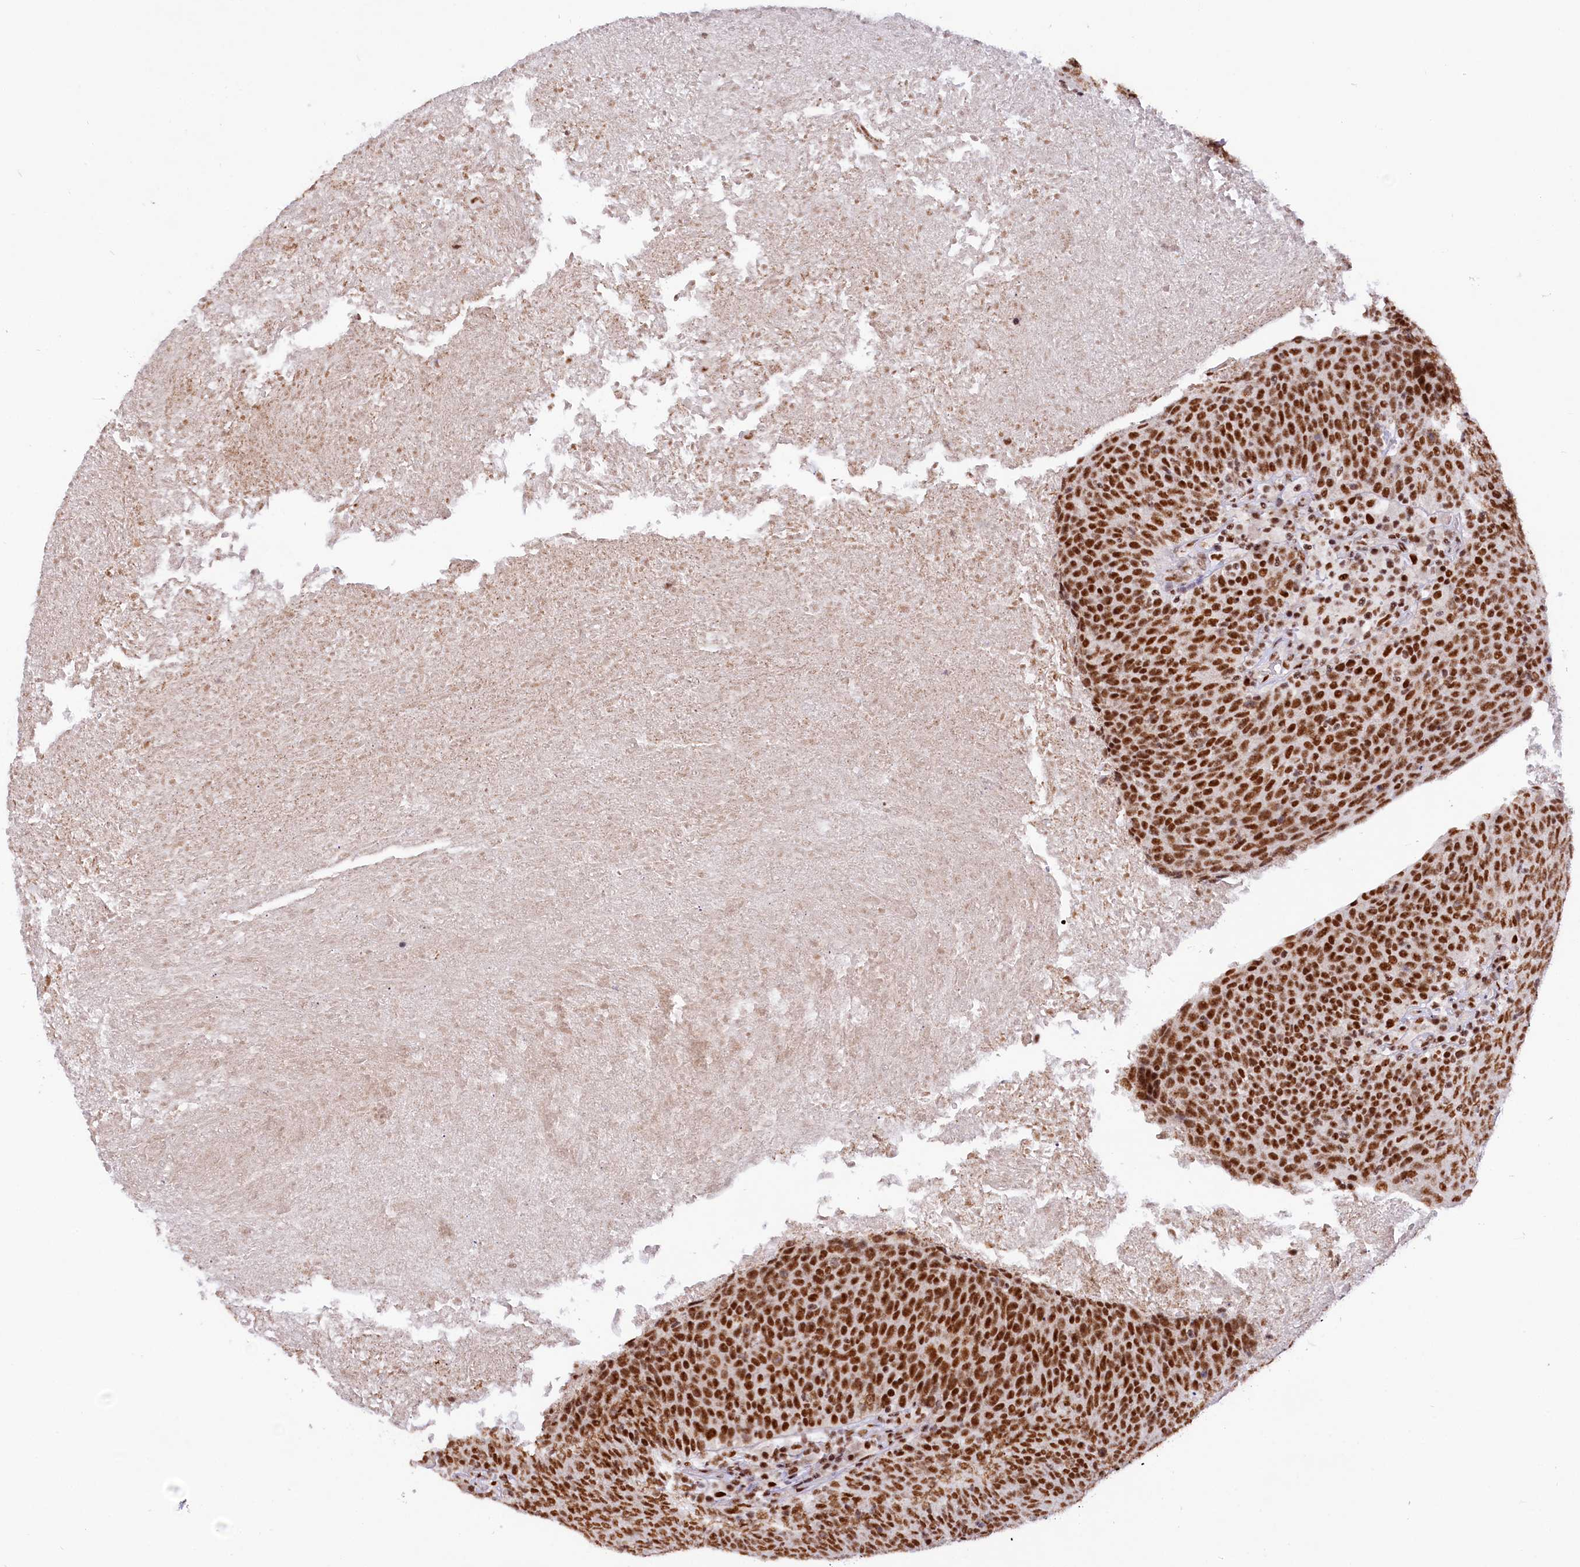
{"staining": {"intensity": "strong", "quantity": ">75%", "location": "nuclear"}, "tissue": "head and neck cancer", "cell_type": "Tumor cells", "image_type": "cancer", "snomed": [{"axis": "morphology", "description": "Squamous cell carcinoma, NOS"}, {"axis": "morphology", "description": "Squamous cell carcinoma, metastatic, NOS"}, {"axis": "topography", "description": "Lymph node"}, {"axis": "topography", "description": "Head-Neck"}], "caption": "High-power microscopy captured an immunohistochemistry (IHC) histopathology image of metastatic squamous cell carcinoma (head and neck), revealing strong nuclear positivity in about >75% of tumor cells.", "gene": "HIRA", "patient": {"sex": "male", "age": 62}}